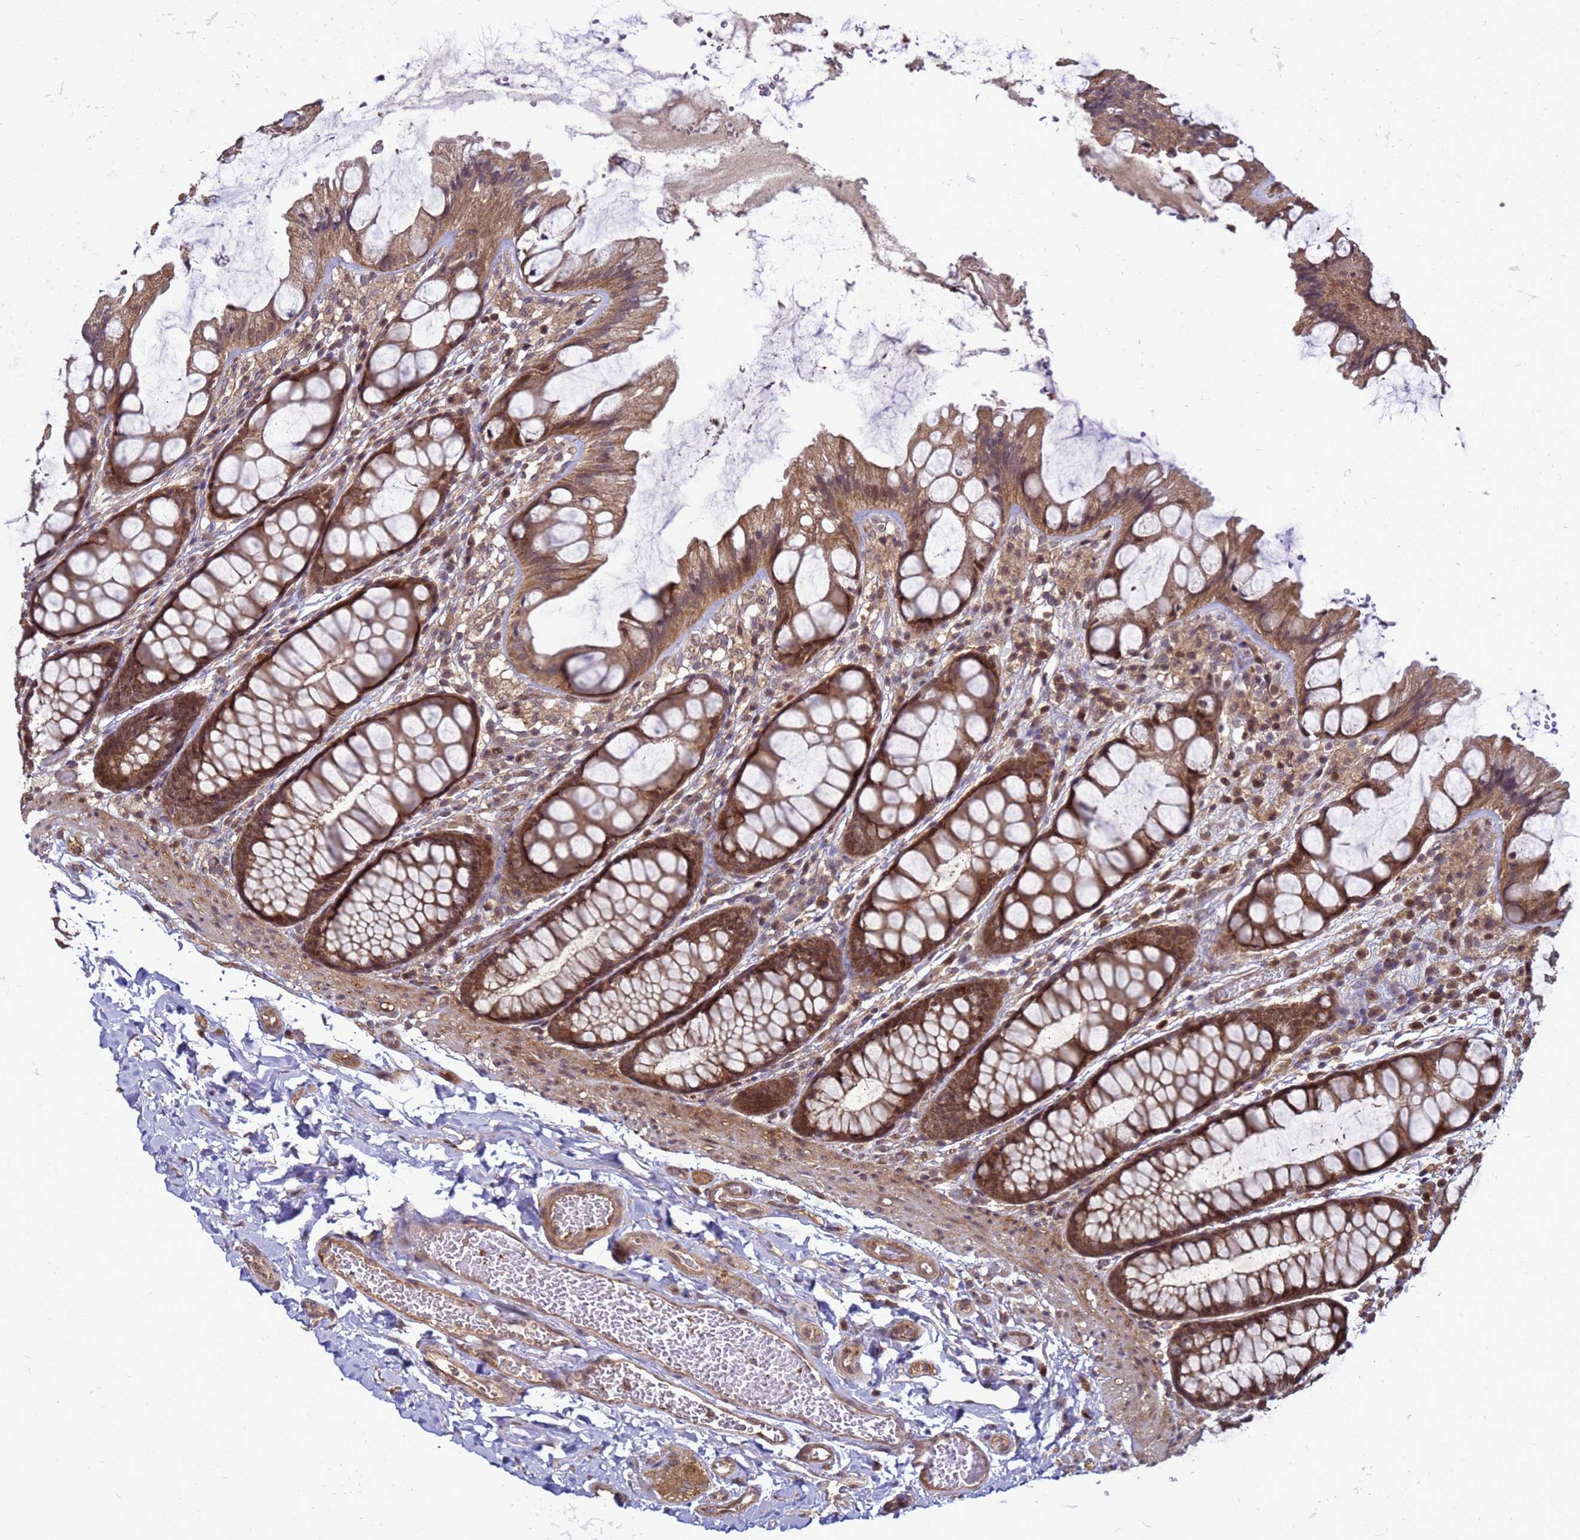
{"staining": {"intensity": "moderate", "quantity": ">75%", "location": "cytoplasmic/membranous"}, "tissue": "colon", "cell_type": "Endothelial cells", "image_type": "normal", "snomed": [{"axis": "morphology", "description": "Normal tissue, NOS"}, {"axis": "topography", "description": "Colon"}], "caption": "DAB (3,3'-diaminobenzidine) immunohistochemical staining of normal colon shows moderate cytoplasmic/membranous protein positivity in approximately >75% of endothelial cells.", "gene": "CRBN", "patient": {"sex": "male", "age": 47}}